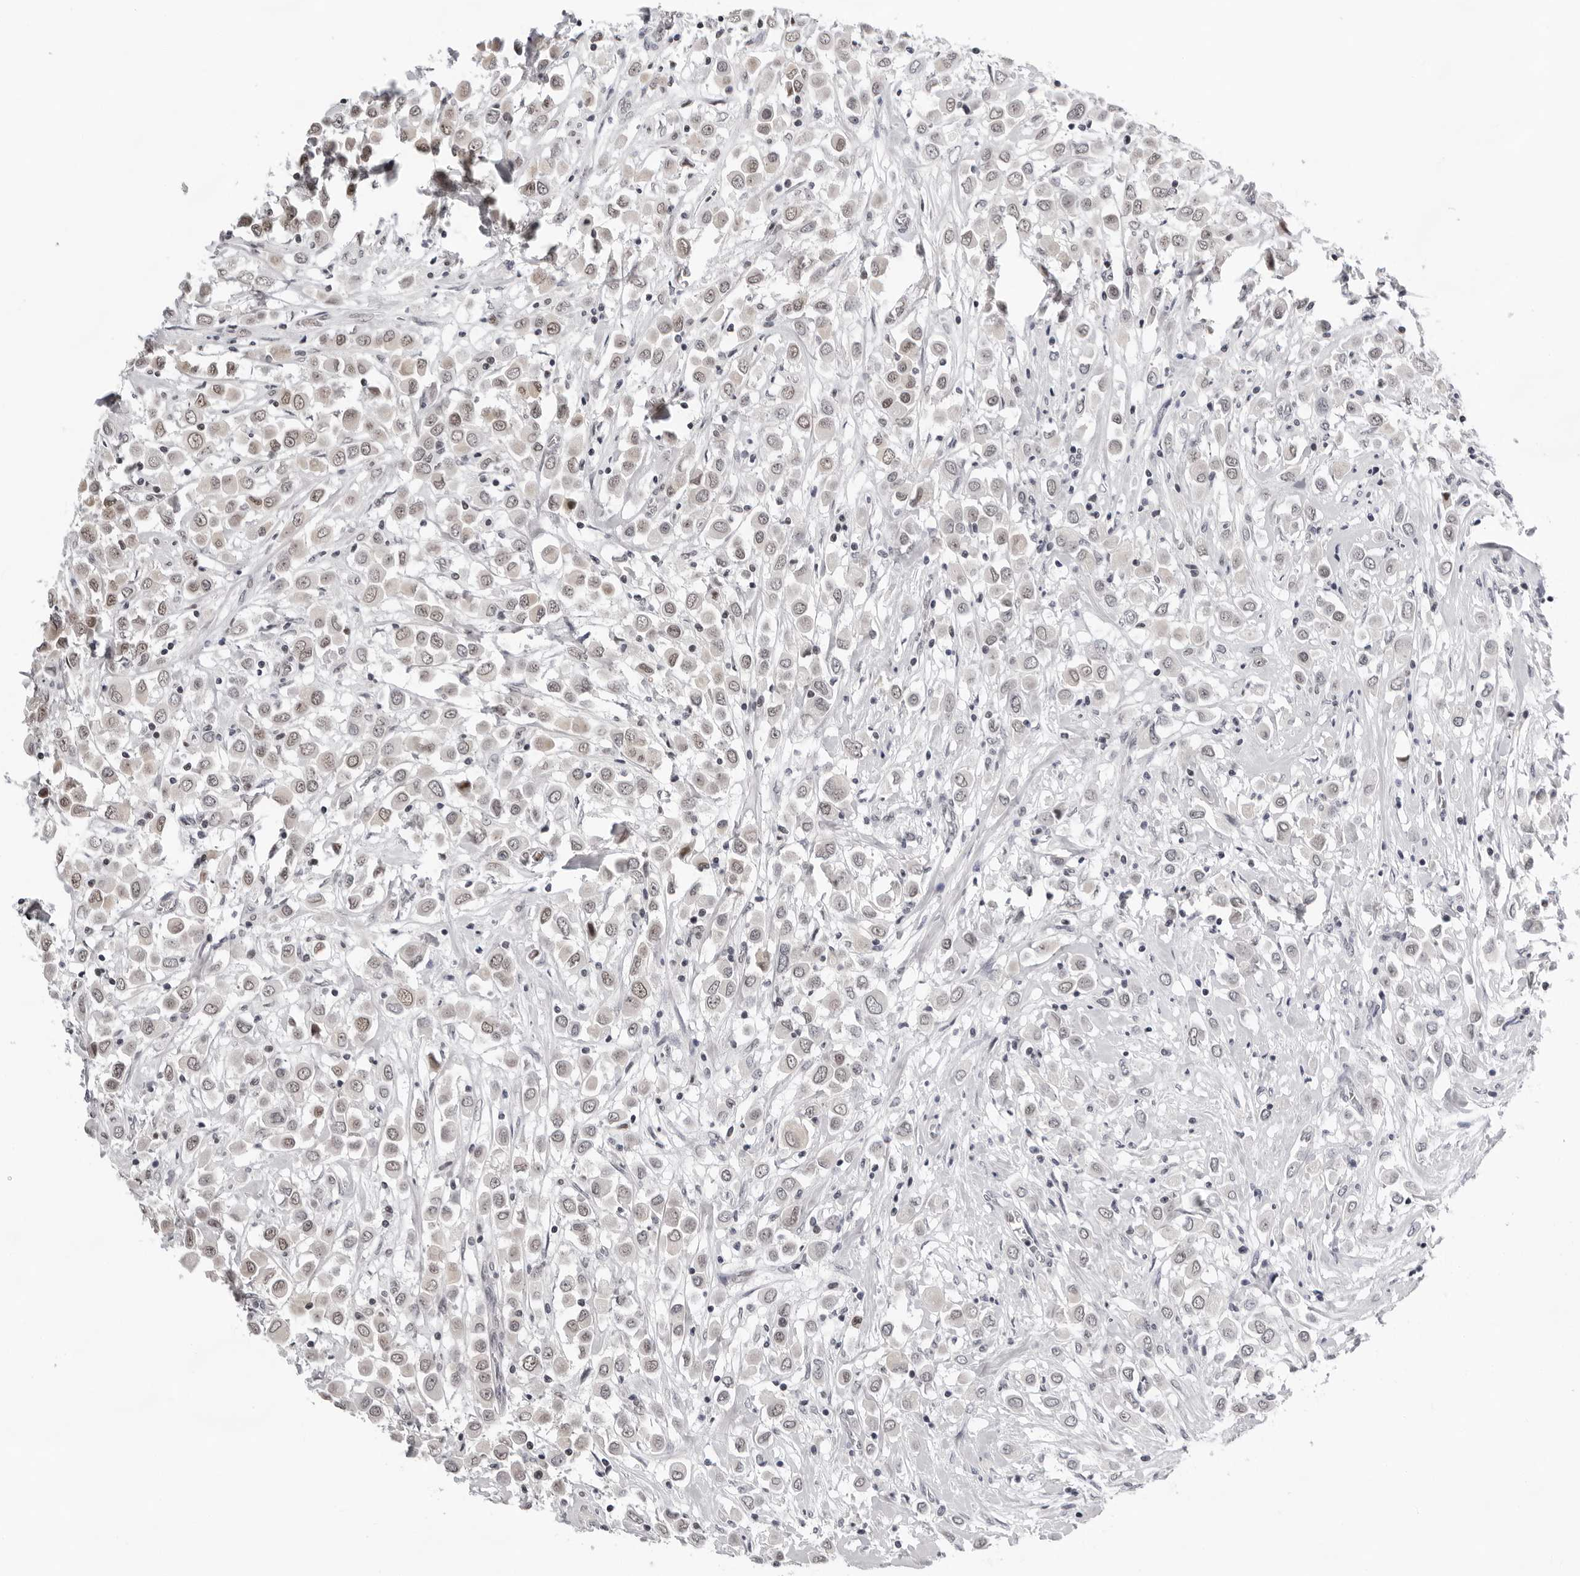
{"staining": {"intensity": "weak", "quantity": ">75%", "location": "nuclear"}, "tissue": "breast cancer", "cell_type": "Tumor cells", "image_type": "cancer", "snomed": [{"axis": "morphology", "description": "Duct carcinoma"}, {"axis": "topography", "description": "Breast"}], "caption": "The photomicrograph demonstrates staining of intraductal carcinoma (breast), revealing weak nuclear protein expression (brown color) within tumor cells.", "gene": "USP1", "patient": {"sex": "female", "age": 61}}